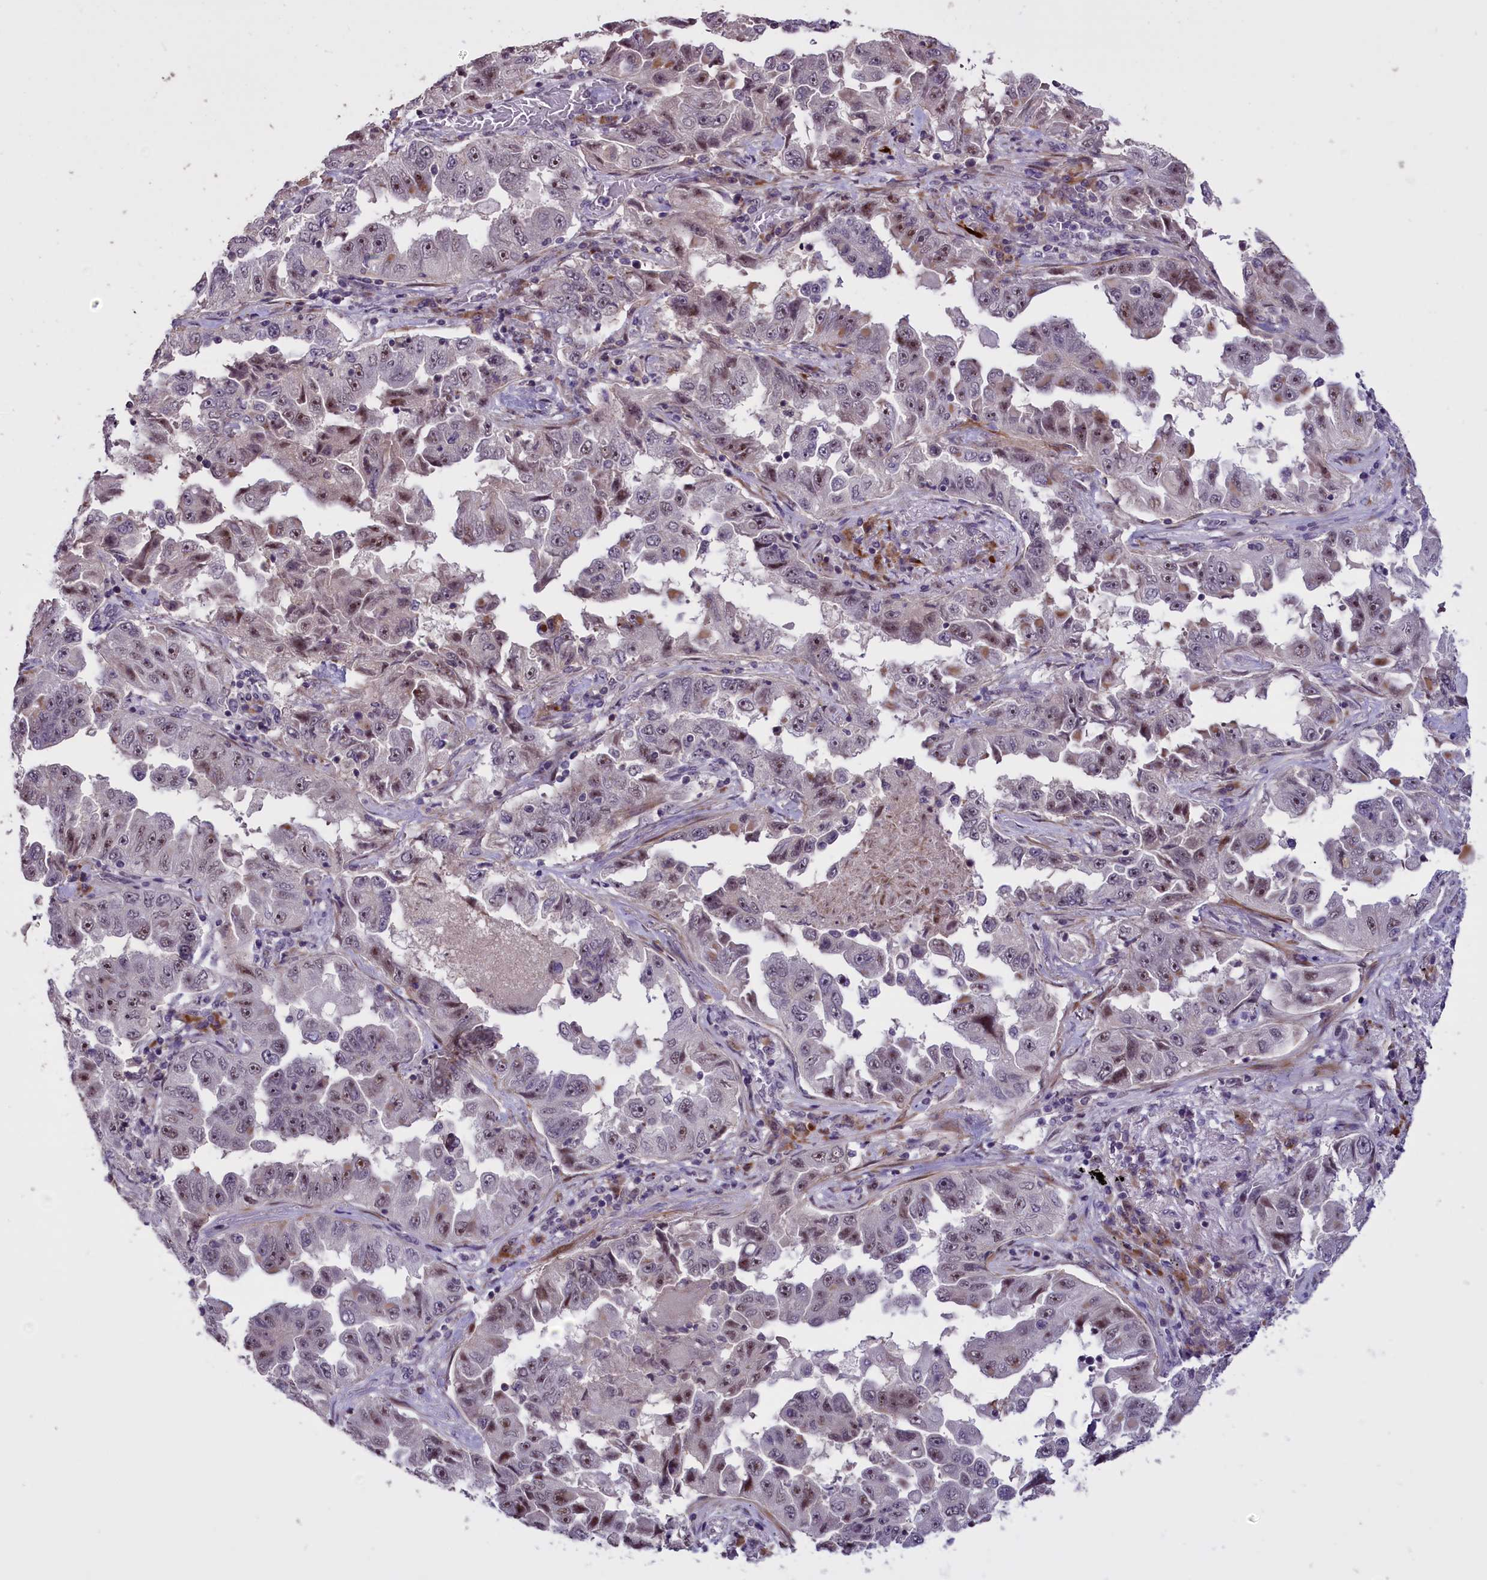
{"staining": {"intensity": "weak", "quantity": "25%-75%", "location": "nuclear"}, "tissue": "lung cancer", "cell_type": "Tumor cells", "image_type": "cancer", "snomed": [{"axis": "morphology", "description": "Adenocarcinoma, NOS"}, {"axis": "topography", "description": "Lung"}], "caption": "Lung cancer (adenocarcinoma) tissue demonstrates weak nuclear staining in approximately 25%-75% of tumor cells, visualized by immunohistochemistry. Using DAB (3,3'-diaminobenzidine) (brown) and hematoxylin (blue) stains, captured at high magnification using brightfield microscopy.", "gene": "ENHO", "patient": {"sex": "female", "age": 51}}